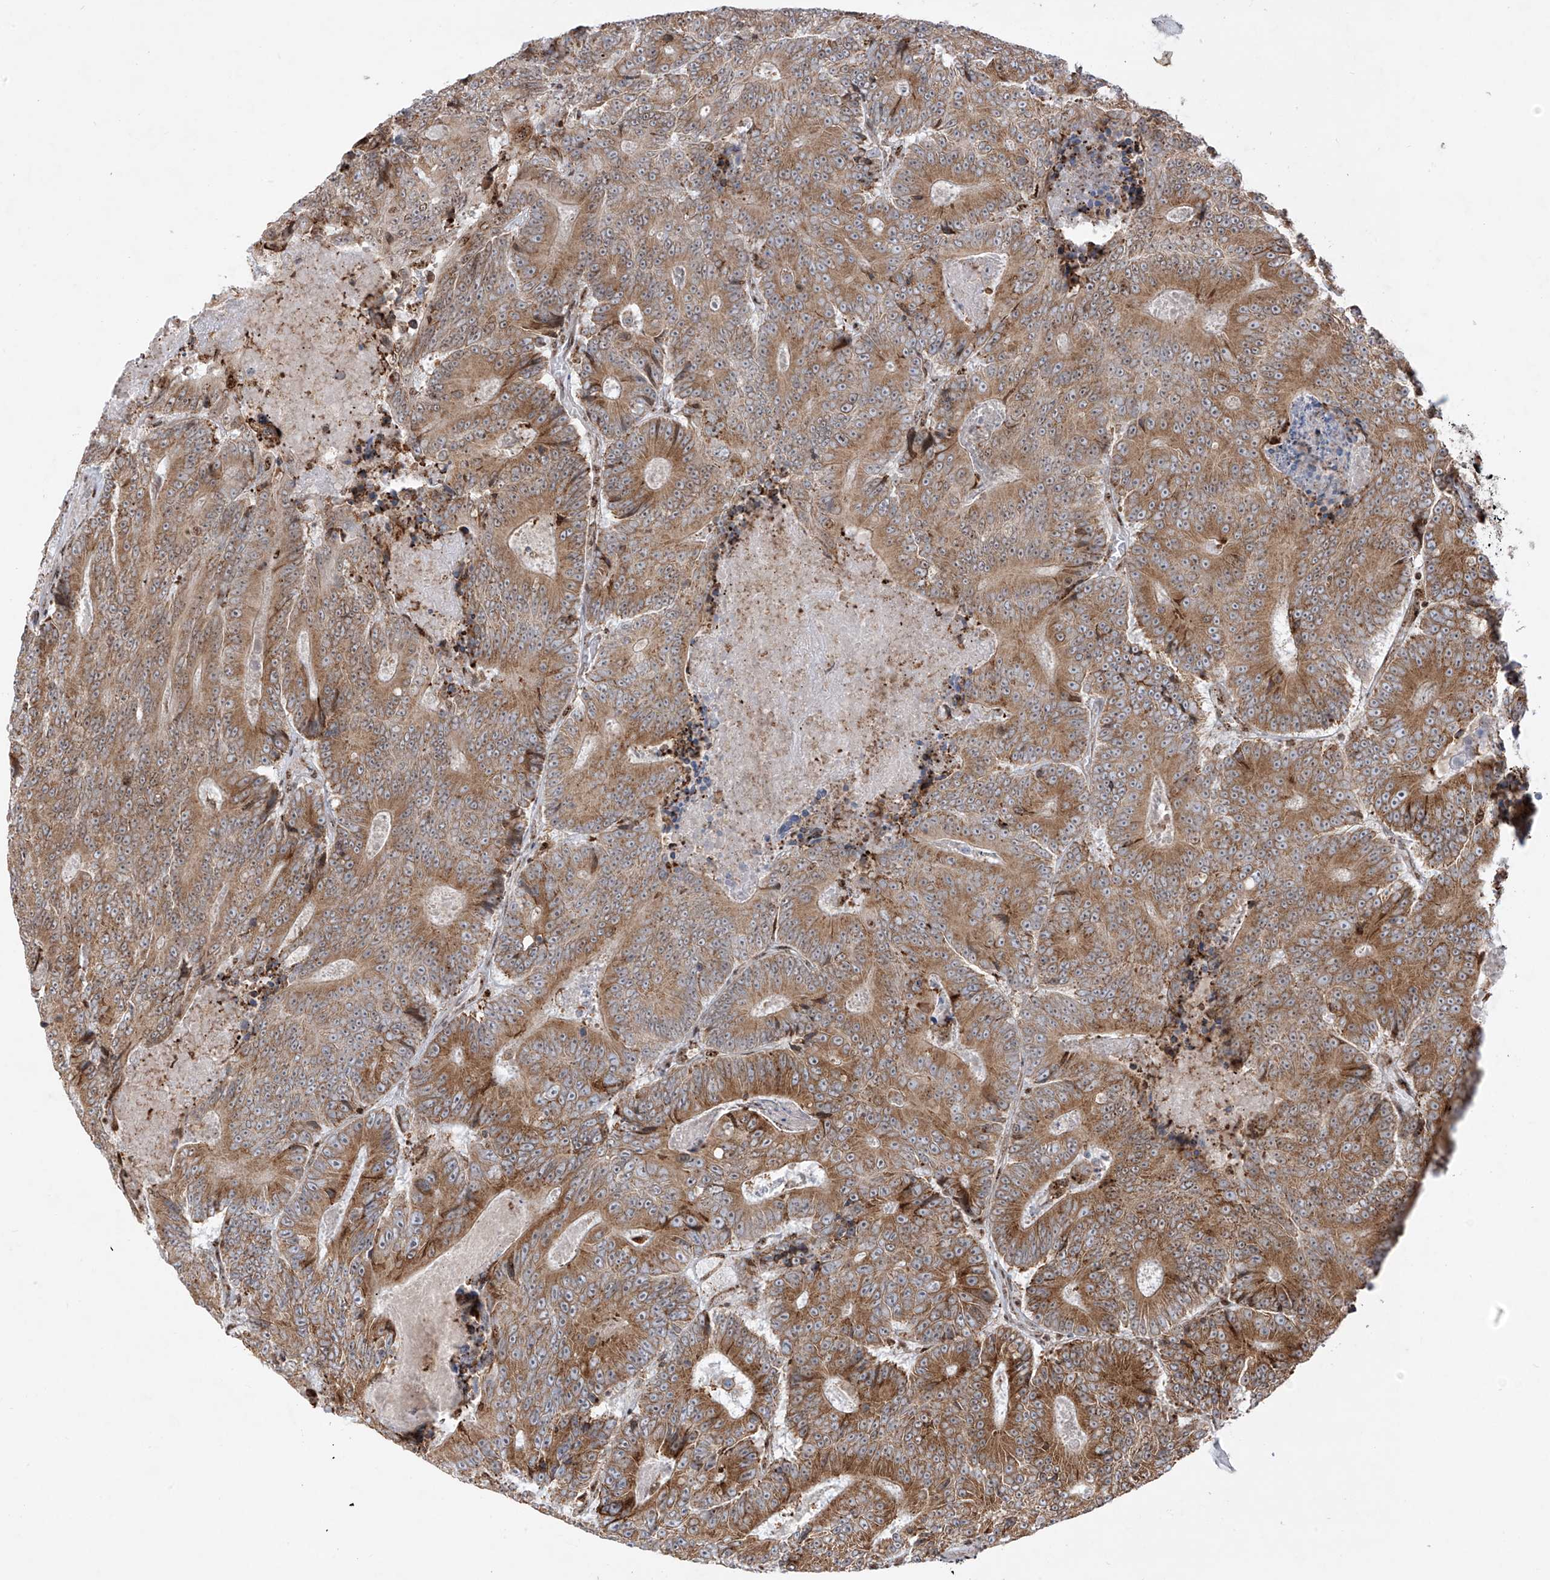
{"staining": {"intensity": "moderate", "quantity": ">75%", "location": "cytoplasmic/membranous"}, "tissue": "colorectal cancer", "cell_type": "Tumor cells", "image_type": "cancer", "snomed": [{"axis": "morphology", "description": "Adenocarcinoma, NOS"}, {"axis": "topography", "description": "Colon"}], "caption": "Protein staining of adenocarcinoma (colorectal) tissue shows moderate cytoplasmic/membranous staining in approximately >75% of tumor cells.", "gene": "ZBTB8A", "patient": {"sex": "male", "age": 83}}